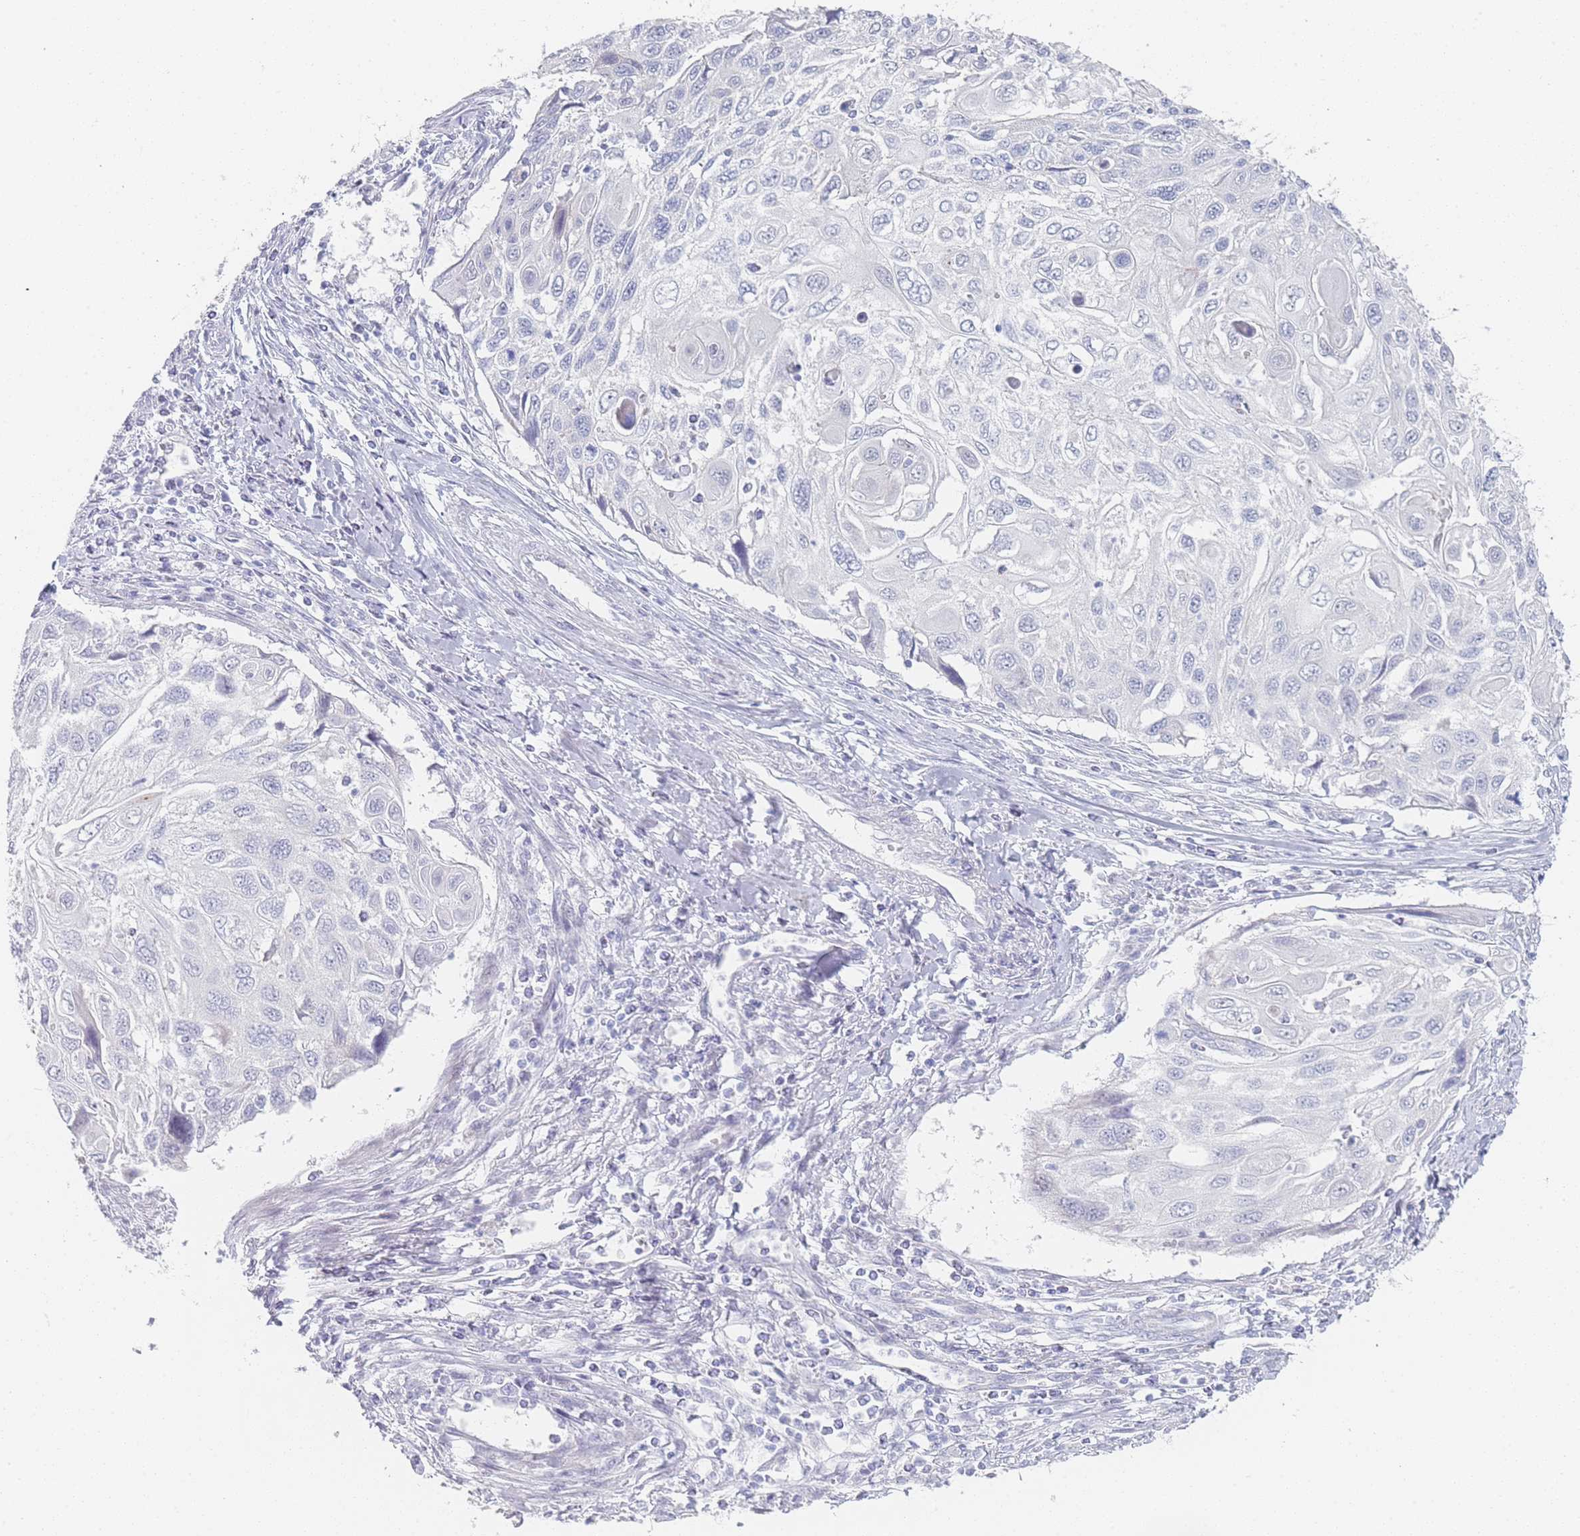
{"staining": {"intensity": "negative", "quantity": "none", "location": "none"}, "tissue": "cervical cancer", "cell_type": "Tumor cells", "image_type": "cancer", "snomed": [{"axis": "morphology", "description": "Squamous cell carcinoma, NOS"}, {"axis": "topography", "description": "Cervix"}], "caption": "Immunohistochemical staining of human cervical cancer (squamous cell carcinoma) reveals no significant staining in tumor cells.", "gene": "IMPG1", "patient": {"sex": "female", "age": 70}}